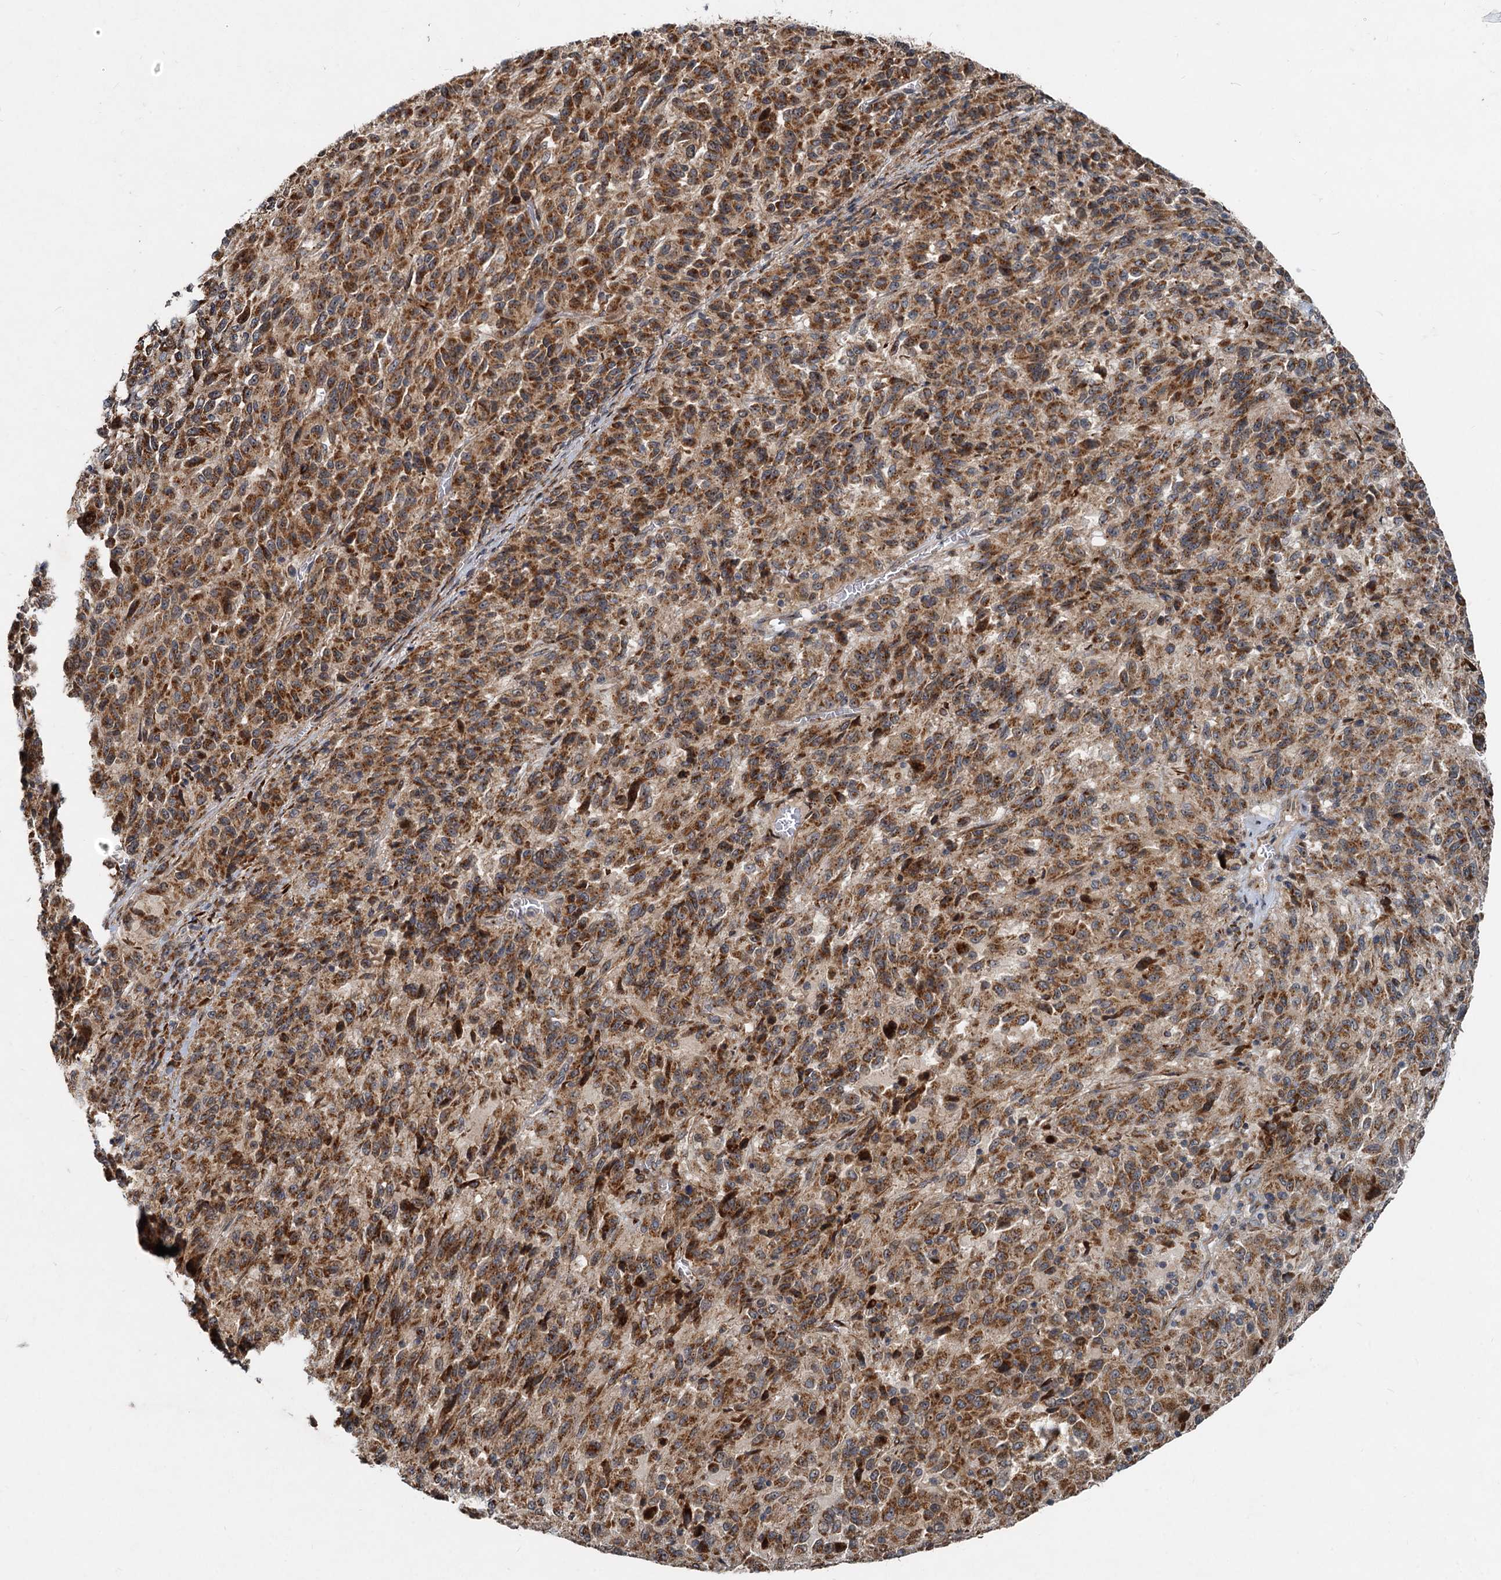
{"staining": {"intensity": "strong", "quantity": ">75%", "location": "cytoplasmic/membranous"}, "tissue": "melanoma", "cell_type": "Tumor cells", "image_type": "cancer", "snomed": [{"axis": "morphology", "description": "Malignant melanoma, Metastatic site"}, {"axis": "topography", "description": "Lung"}], "caption": "Brown immunohistochemical staining in malignant melanoma (metastatic site) reveals strong cytoplasmic/membranous expression in about >75% of tumor cells.", "gene": "CEP68", "patient": {"sex": "male", "age": 64}}